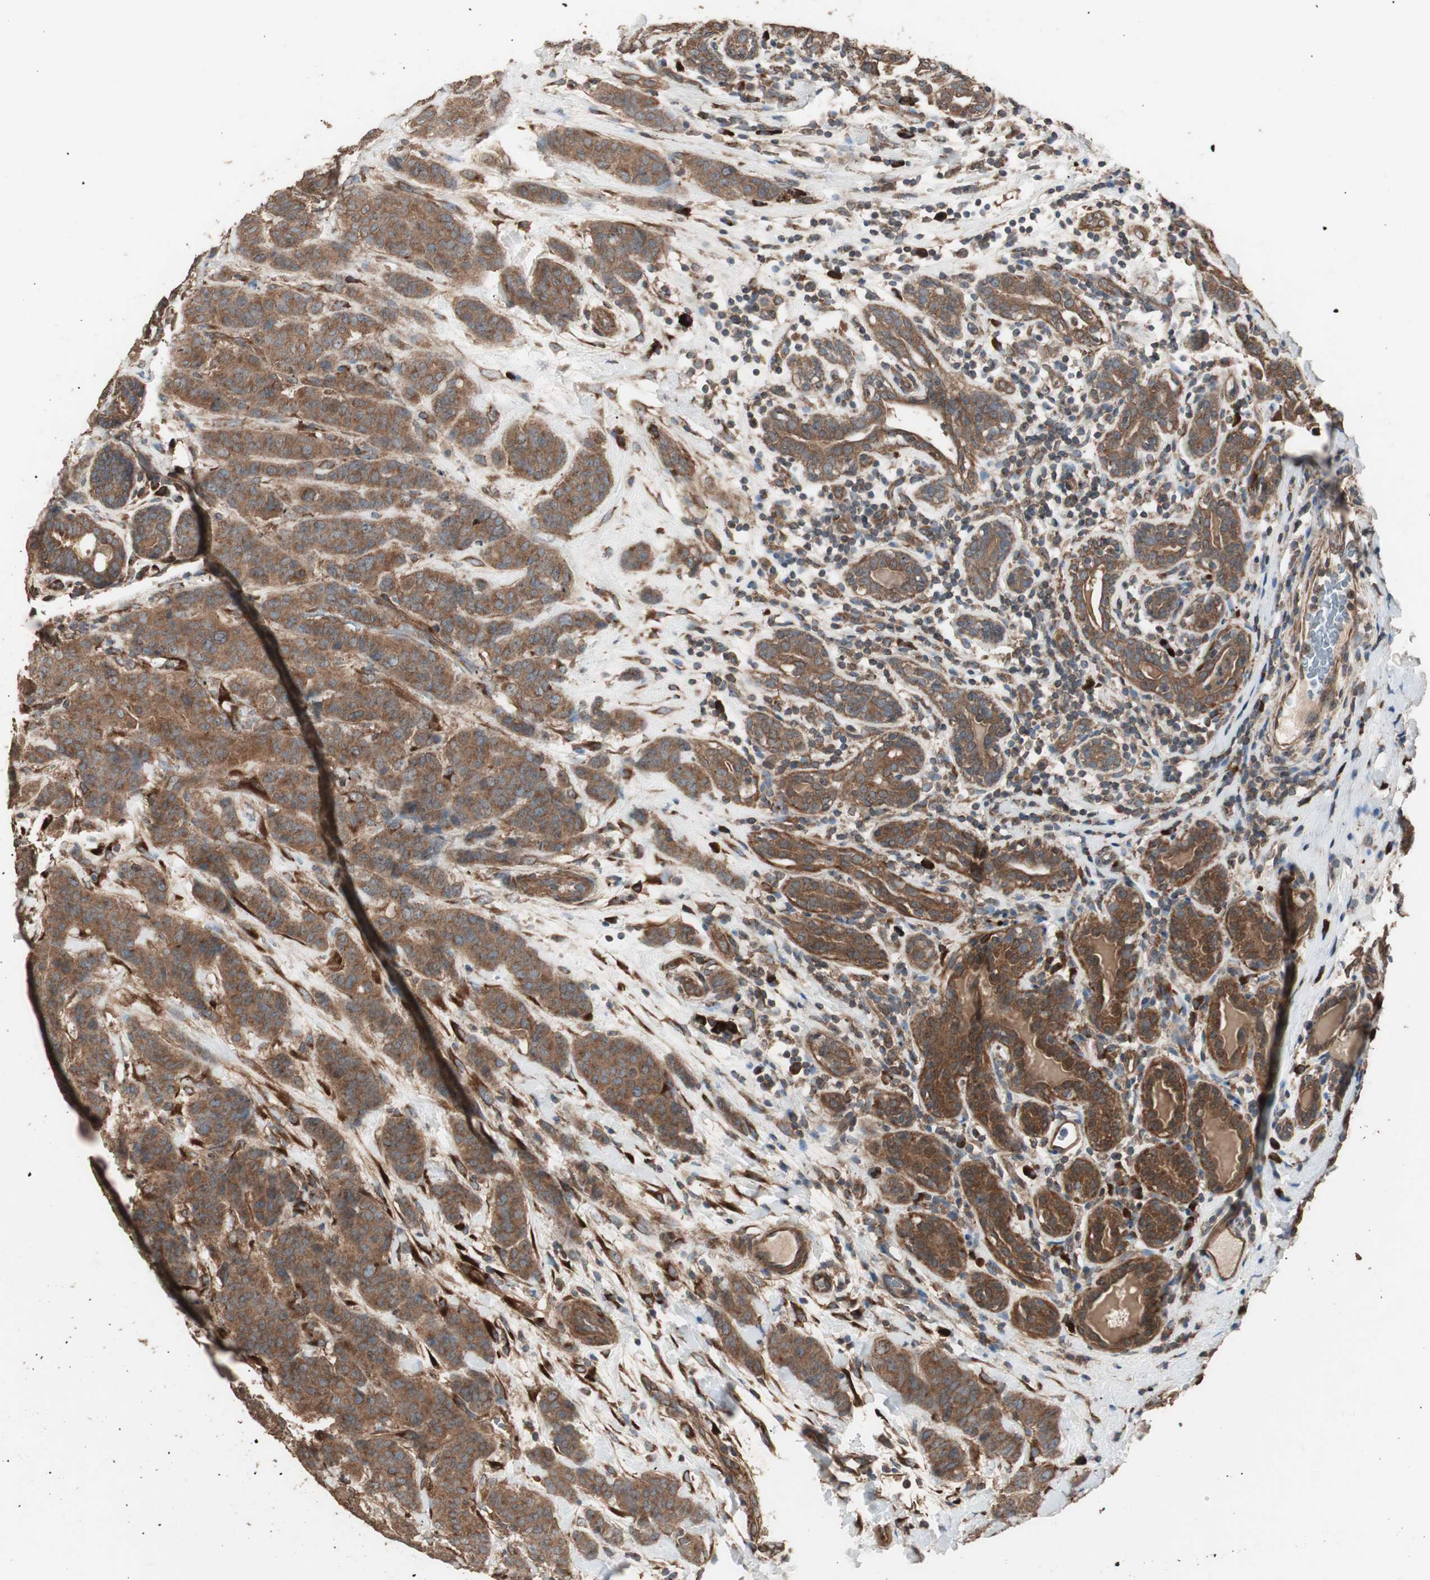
{"staining": {"intensity": "moderate", "quantity": ">75%", "location": "cytoplasmic/membranous"}, "tissue": "breast cancer", "cell_type": "Tumor cells", "image_type": "cancer", "snomed": [{"axis": "morphology", "description": "Duct carcinoma"}, {"axis": "topography", "description": "Breast"}], "caption": "High-power microscopy captured an IHC image of breast invasive ductal carcinoma, revealing moderate cytoplasmic/membranous positivity in about >75% of tumor cells.", "gene": "LZTS1", "patient": {"sex": "female", "age": 40}}